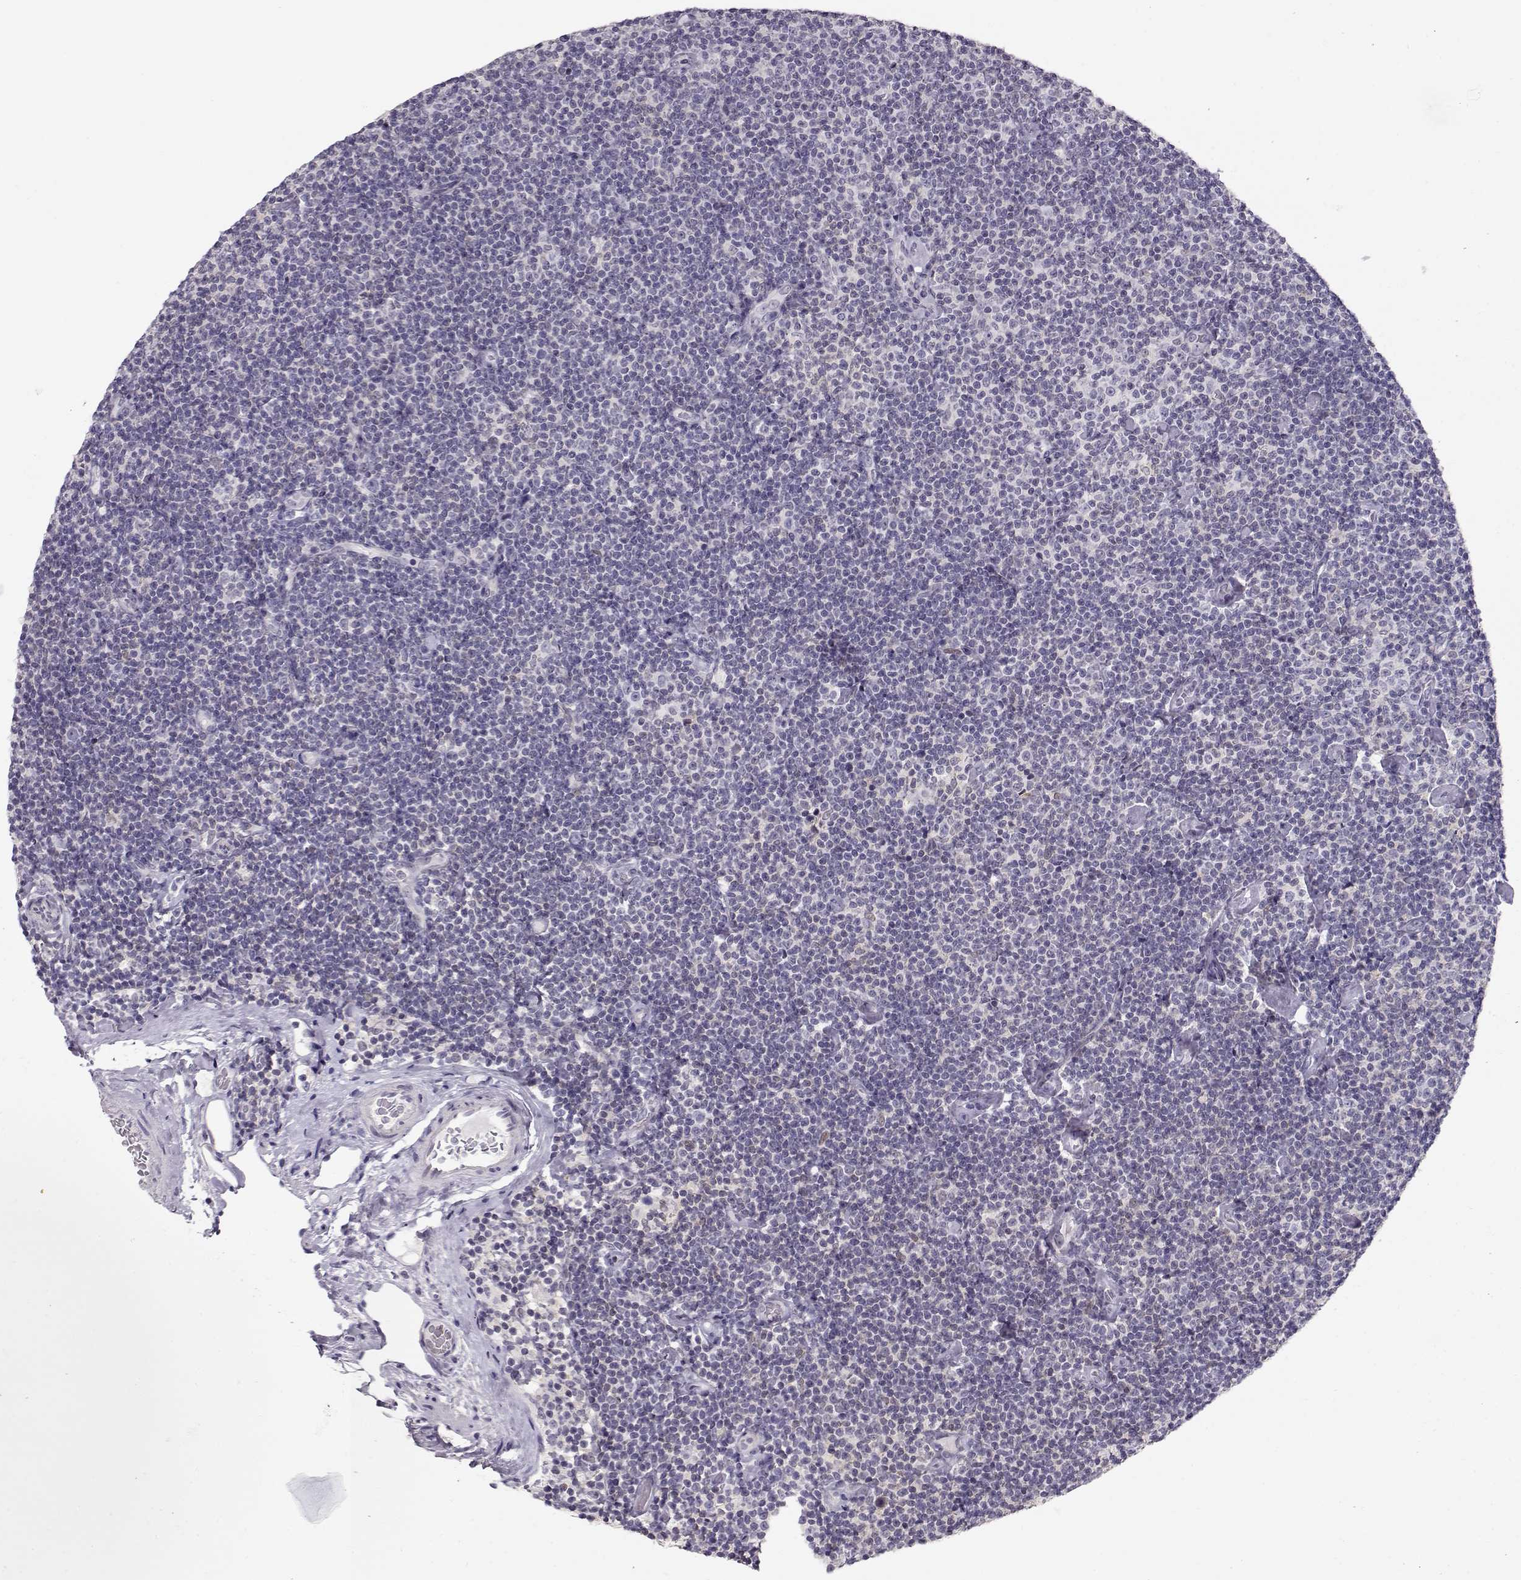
{"staining": {"intensity": "negative", "quantity": "none", "location": "none"}, "tissue": "lymphoma", "cell_type": "Tumor cells", "image_type": "cancer", "snomed": [{"axis": "morphology", "description": "Malignant lymphoma, non-Hodgkin's type, Low grade"}, {"axis": "topography", "description": "Lymph node"}], "caption": "Immunohistochemical staining of lymphoma demonstrates no significant positivity in tumor cells. The staining was performed using DAB to visualize the protein expression in brown, while the nuclei were stained in blue with hematoxylin (Magnification: 20x).", "gene": "TEPP", "patient": {"sex": "male", "age": 81}}